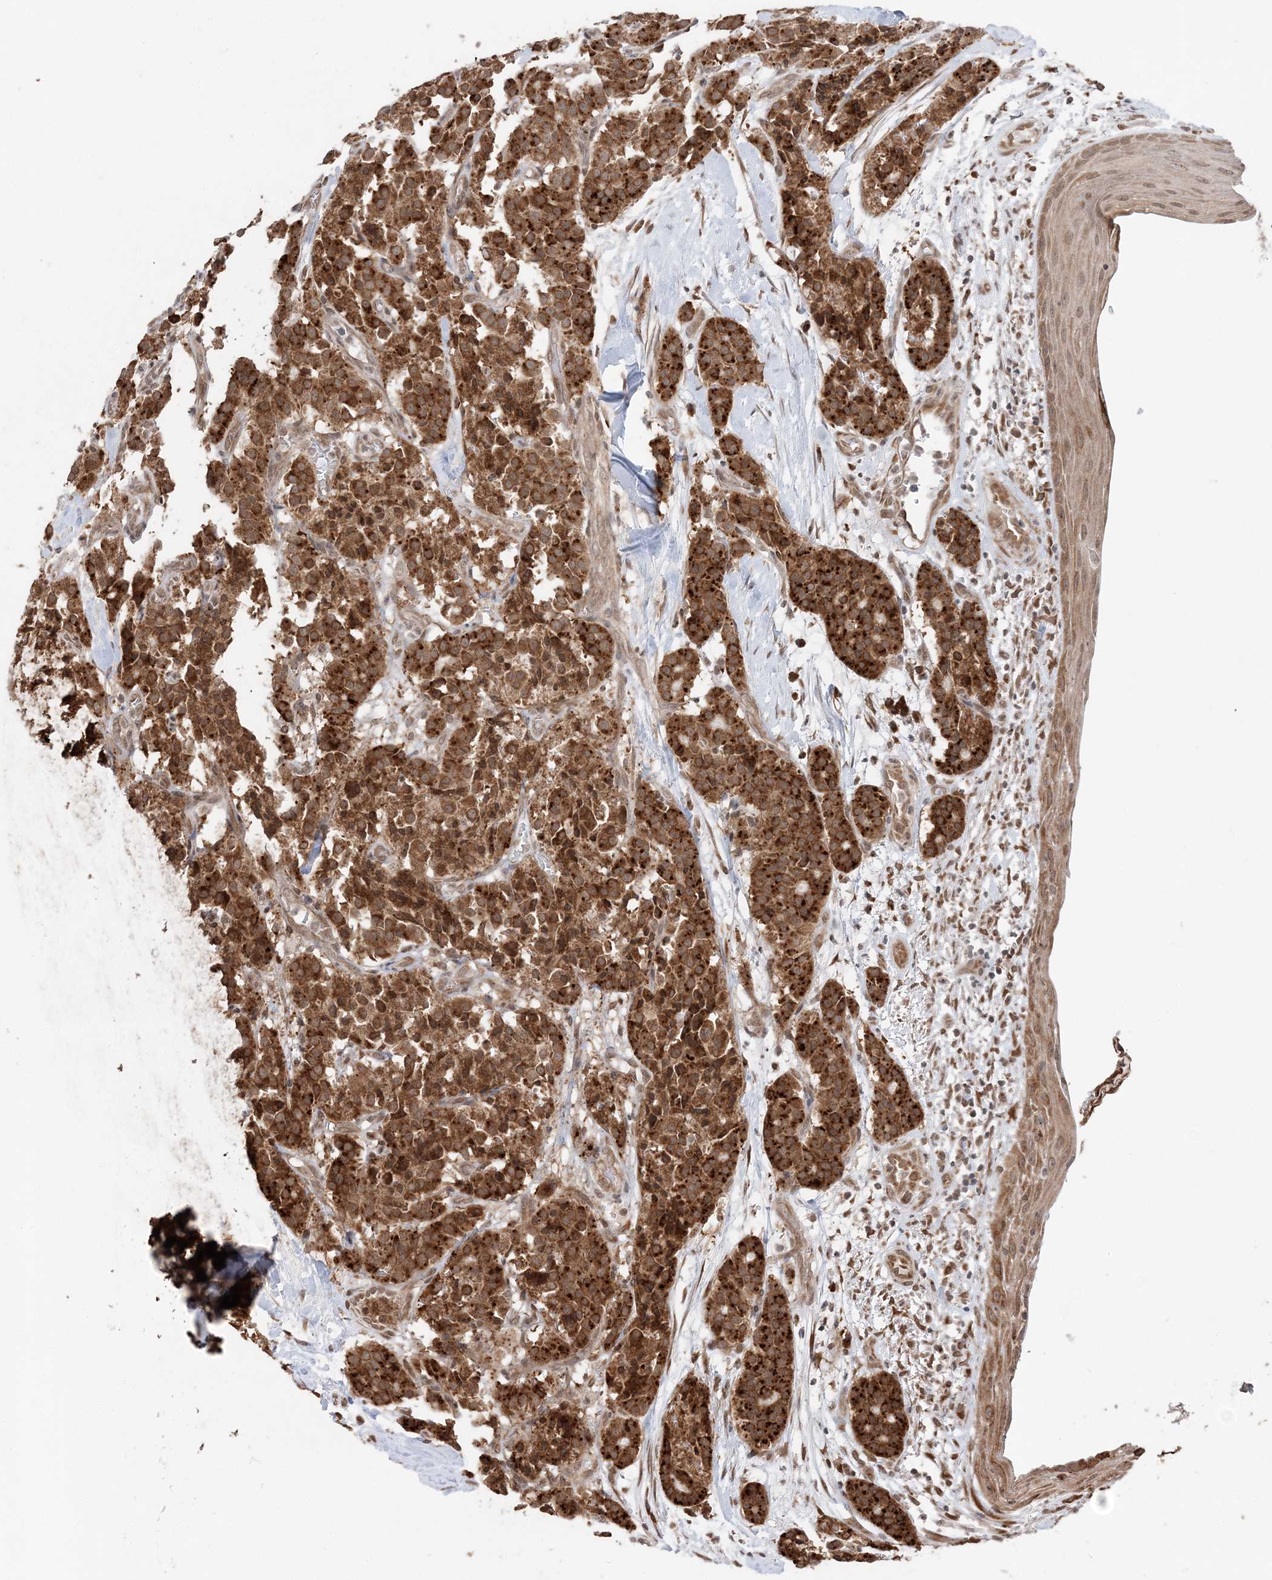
{"staining": {"intensity": "strong", "quantity": ">75%", "location": "cytoplasmic/membranous"}, "tissue": "carcinoid", "cell_type": "Tumor cells", "image_type": "cancer", "snomed": [{"axis": "morphology", "description": "Carcinoid, malignant, NOS"}, {"axis": "topography", "description": "Lung"}], "caption": "Malignant carcinoid stained for a protein (brown) shows strong cytoplasmic/membranous positive staining in about >75% of tumor cells.", "gene": "TMED10", "patient": {"sex": "male", "age": 30}}